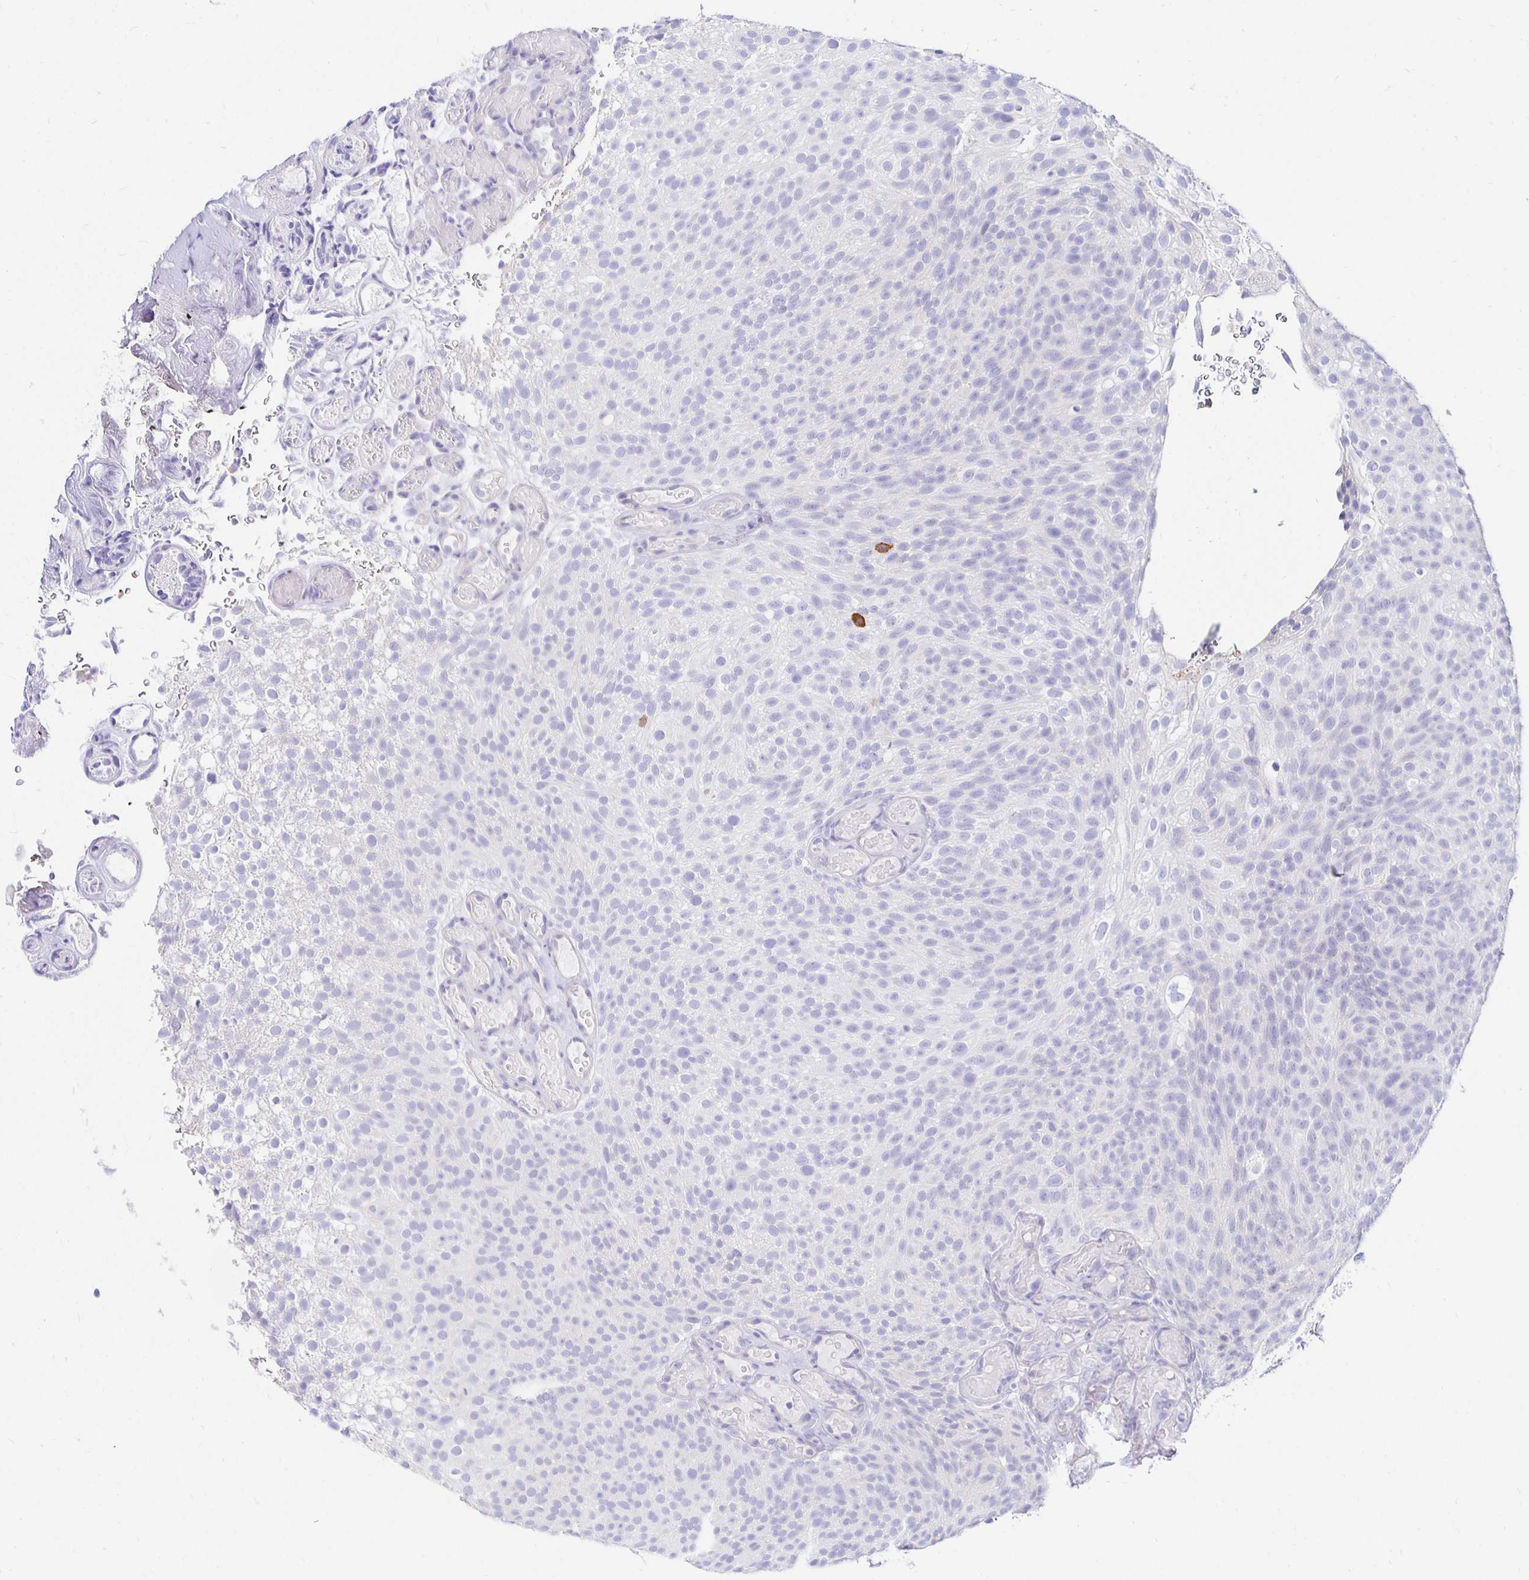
{"staining": {"intensity": "negative", "quantity": "none", "location": "none"}, "tissue": "urothelial cancer", "cell_type": "Tumor cells", "image_type": "cancer", "snomed": [{"axis": "morphology", "description": "Urothelial carcinoma, Low grade"}, {"axis": "topography", "description": "Urinary bladder"}], "caption": "IHC photomicrograph of human urothelial carcinoma (low-grade) stained for a protein (brown), which shows no positivity in tumor cells.", "gene": "UMOD", "patient": {"sex": "male", "age": 78}}